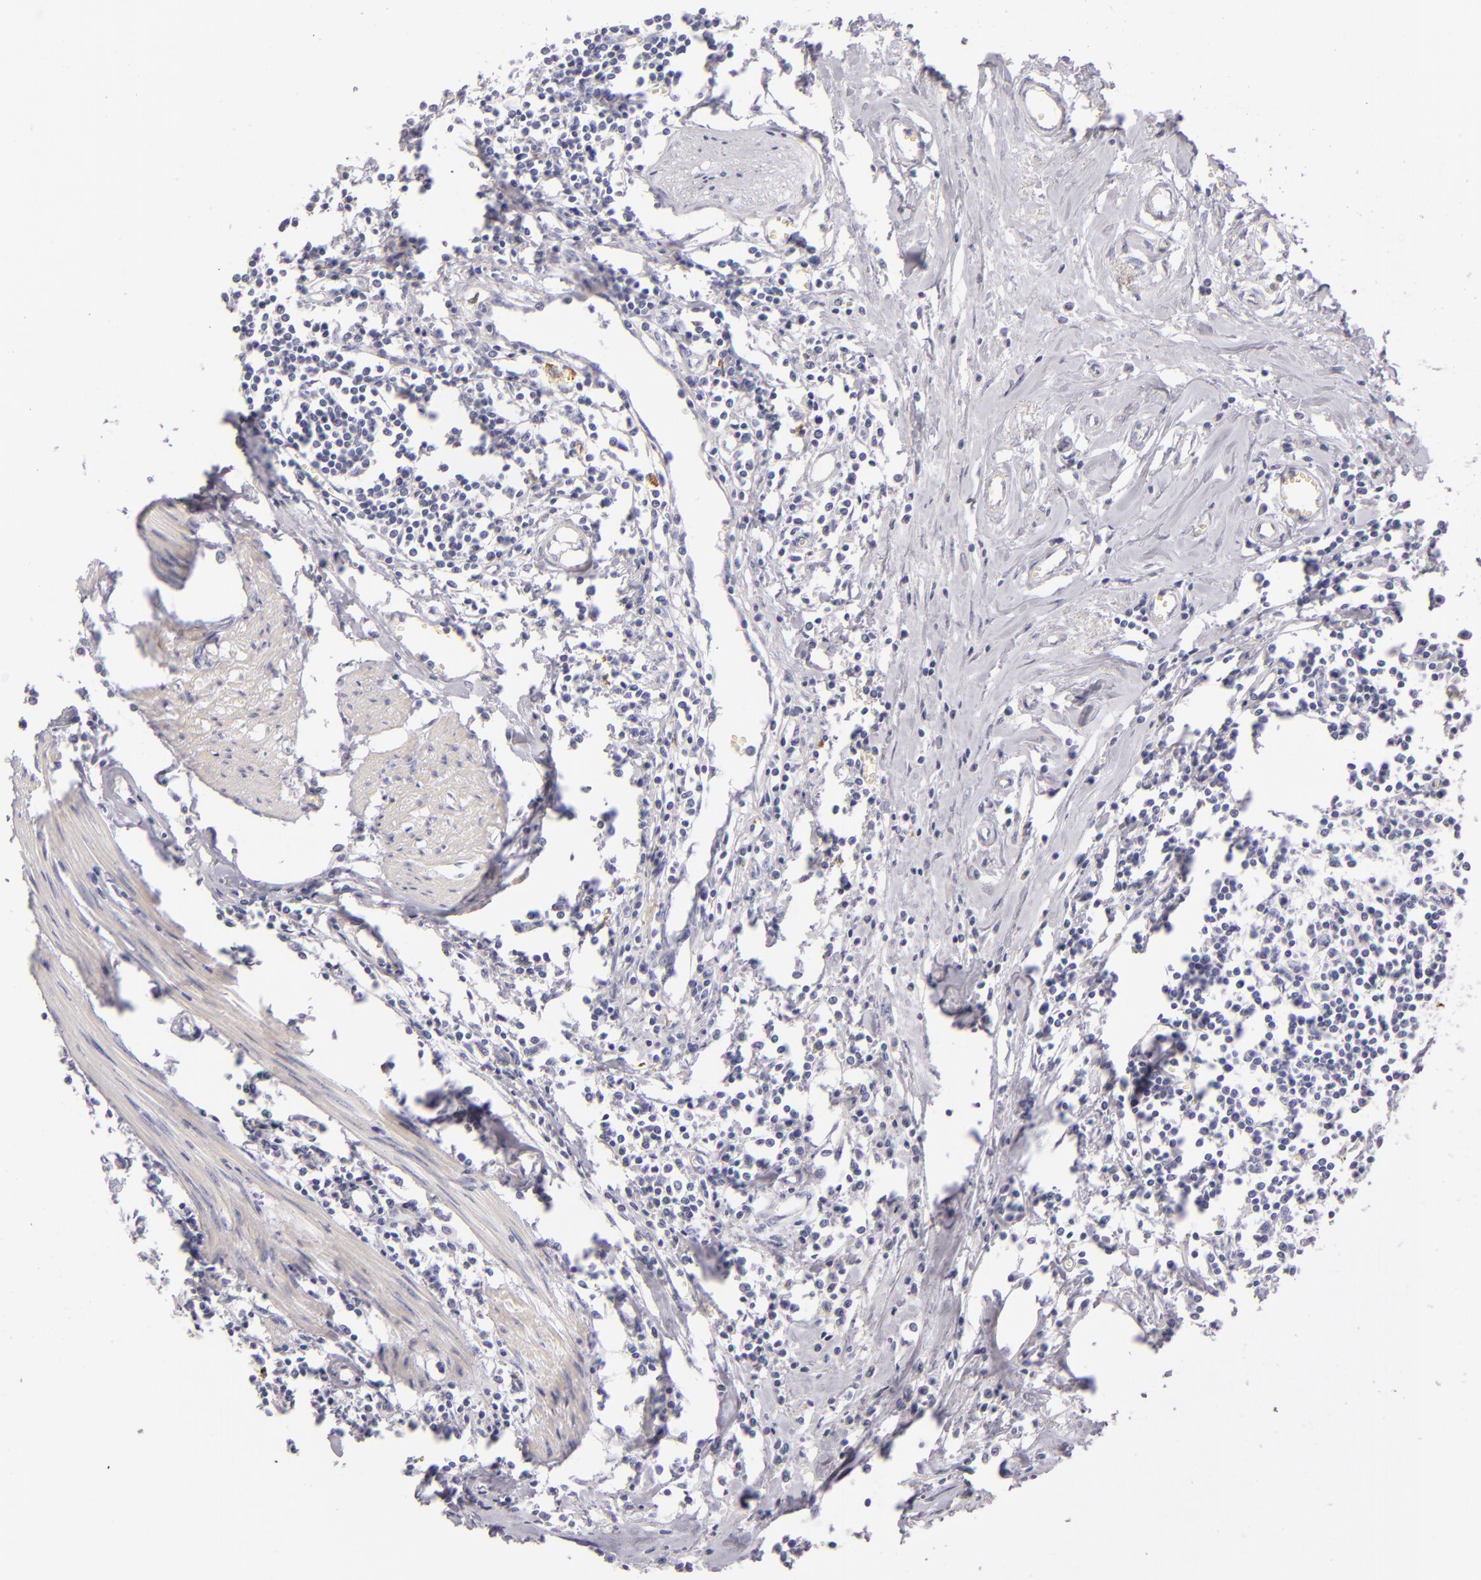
{"staining": {"intensity": "negative", "quantity": "none", "location": "none"}, "tissue": "urothelial cancer", "cell_type": "Tumor cells", "image_type": "cancer", "snomed": [{"axis": "morphology", "description": "Urothelial carcinoma, High grade"}, {"axis": "topography", "description": "Urinary bladder"}], "caption": "Tumor cells show no significant staining in urothelial carcinoma (high-grade).", "gene": "CD207", "patient": {"sex": "male", "age": 54}}